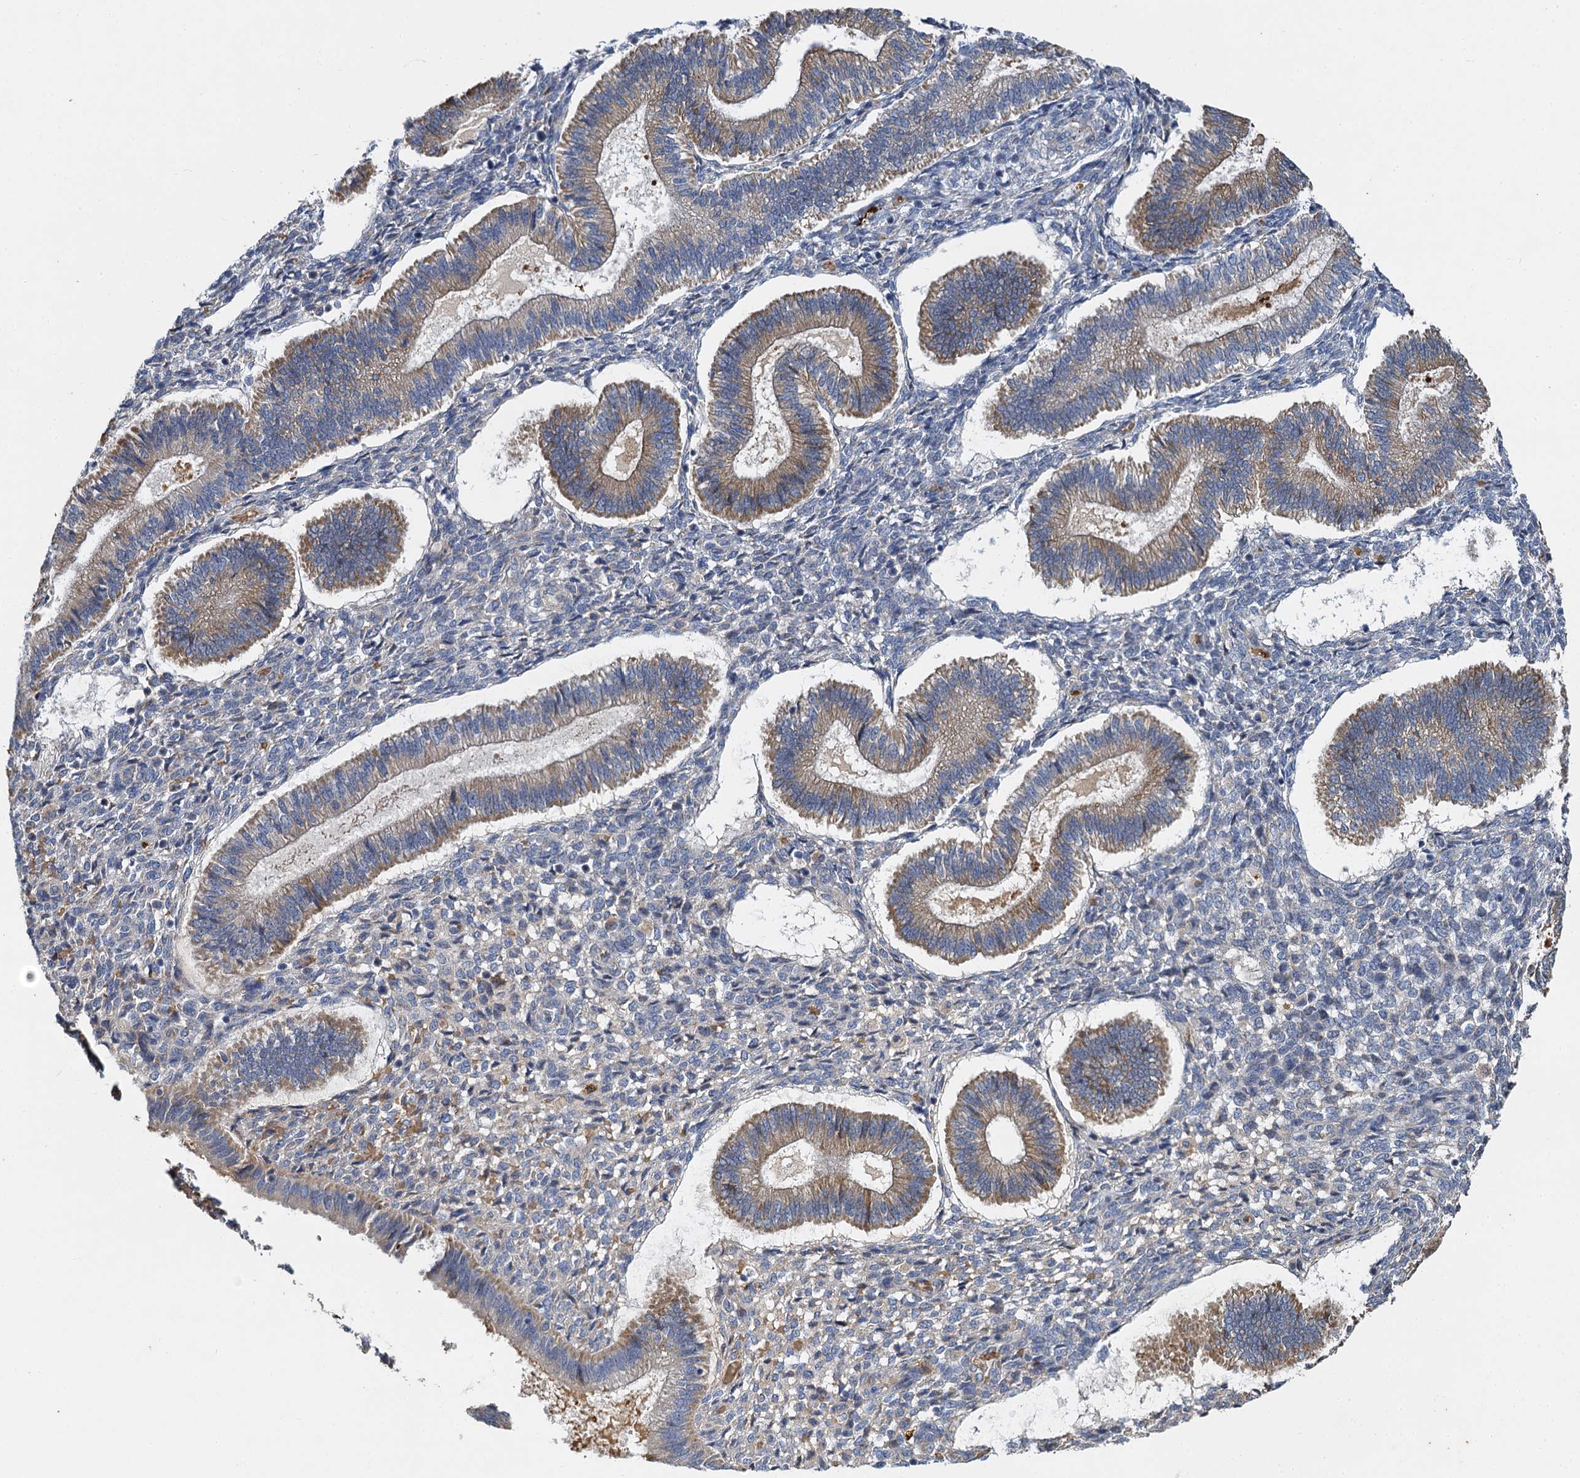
{"staining": {"intensity": "negative", "quantity": "none", "location": "none"}, "tissue": "endometrium", "cell_type": "Cells in endometrial stroma", "image_type": "normal", "snomed": [{"axis": "morphology", "description": "Normal tissue, NOS"}, {"axis": "topography", "description": "Endometrium"}], "caption": "Immunohistochemical staining of benign endometrium demonstrates no significant positivity in cells in endometrial stroma.", "gene": "BCS1L", "patient": {"sex": "female", "age": 25}}